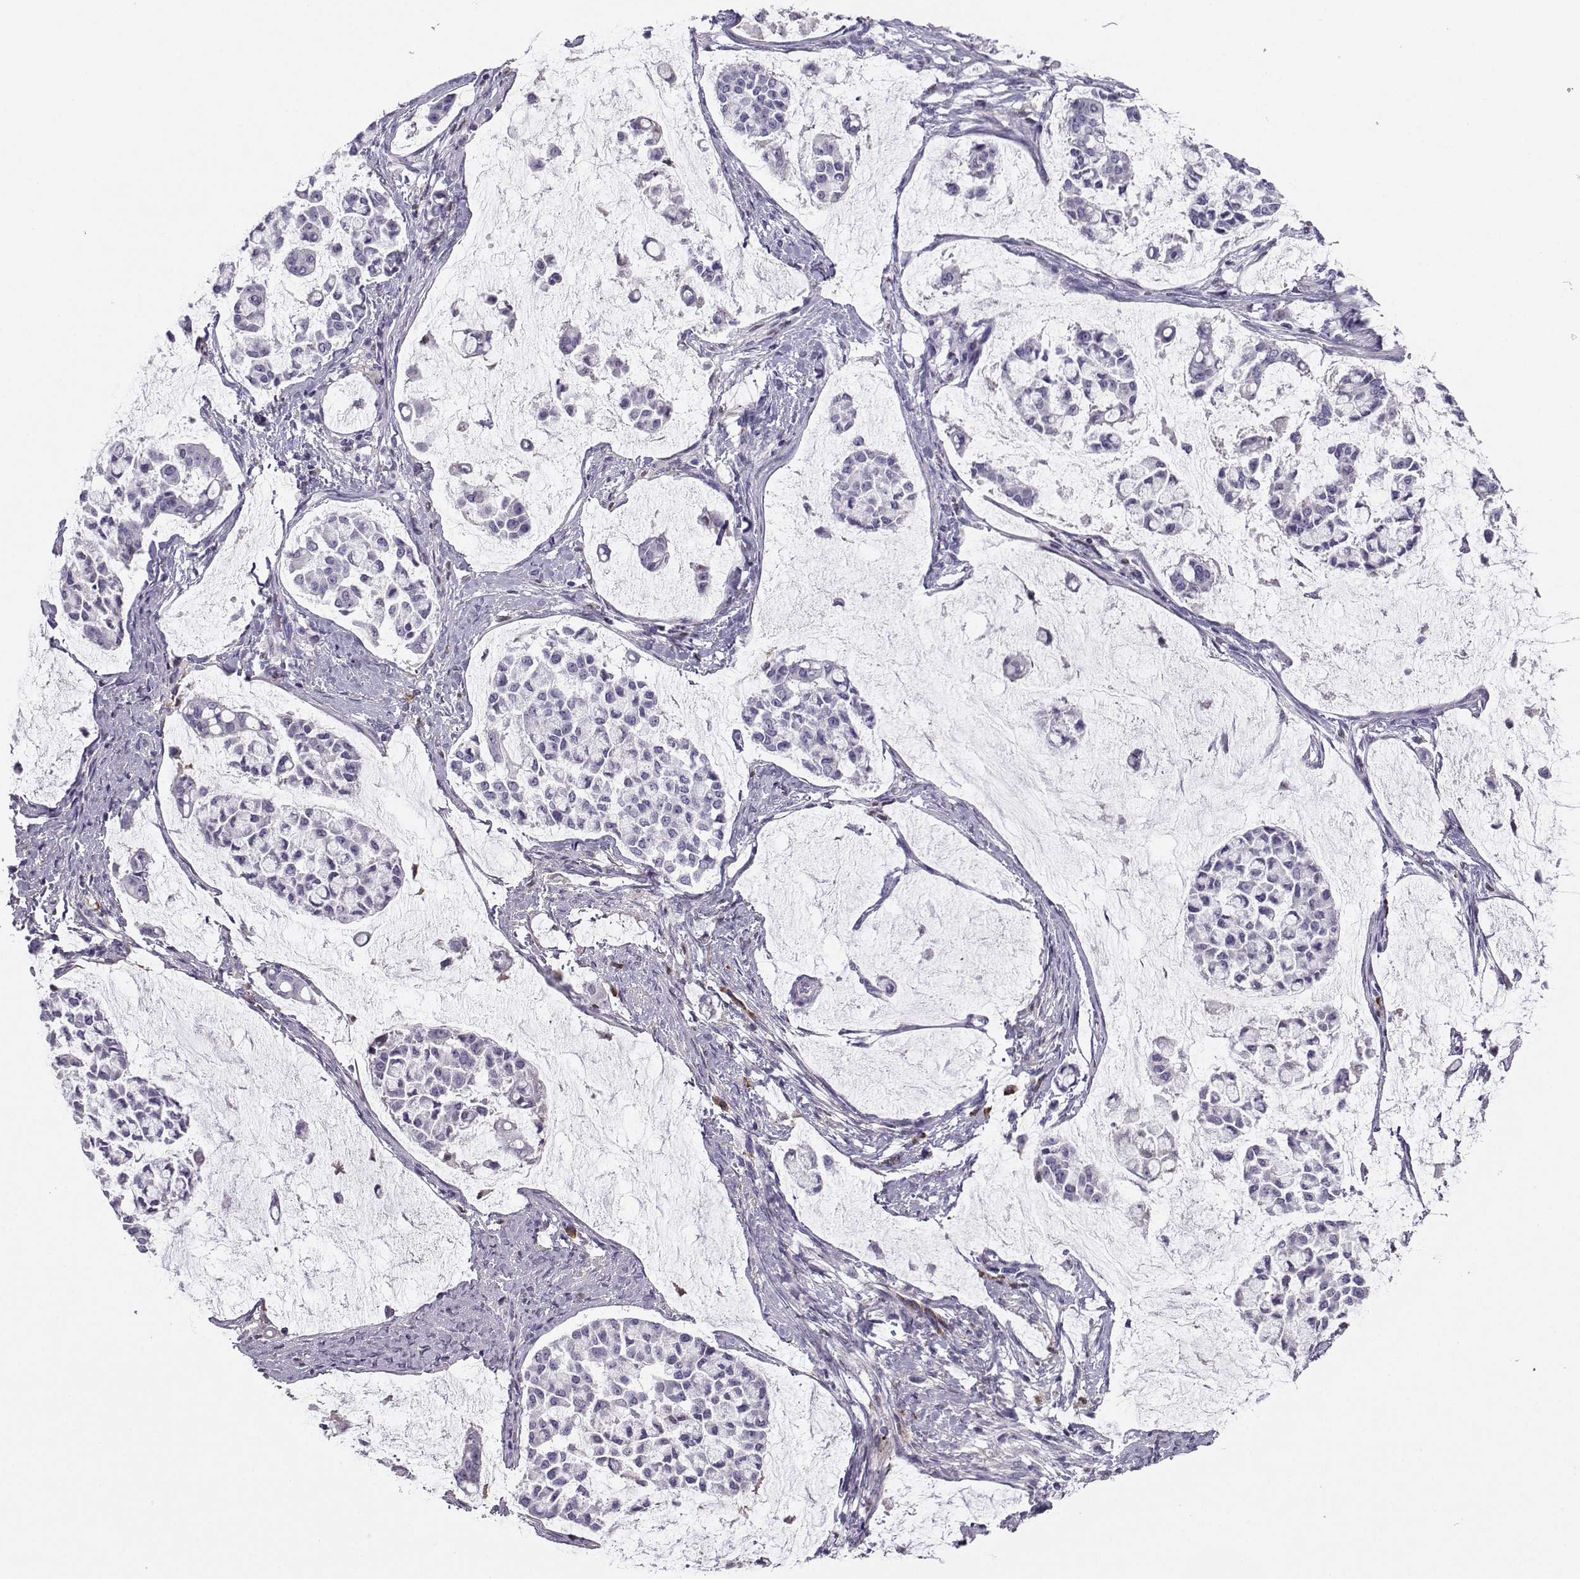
{"staining": {"intensity": "negative", "quantity": "none", "location": "none"}, "tissue": "stomach cancer", "cell_type": "Tumor cells", "image_type": "cancer", "snomed": [{"axis": "morphology", "description": "Adenocarcinoma, NOS"}, {"axis": "topography", "description": "Stomach"}], "caption": "Protein analysis of adenocarcinoma (stomach) reveals no significant expression in tumor cells. (Stains: DAB (3,3'-diaminobenzidine) immunohistochemistry with hematoxylin counter stain, Microscopy: brightfield microscopy at high magnification).", "gene": "DCLK3", "patient": {"sex": "male", "age": 82}}